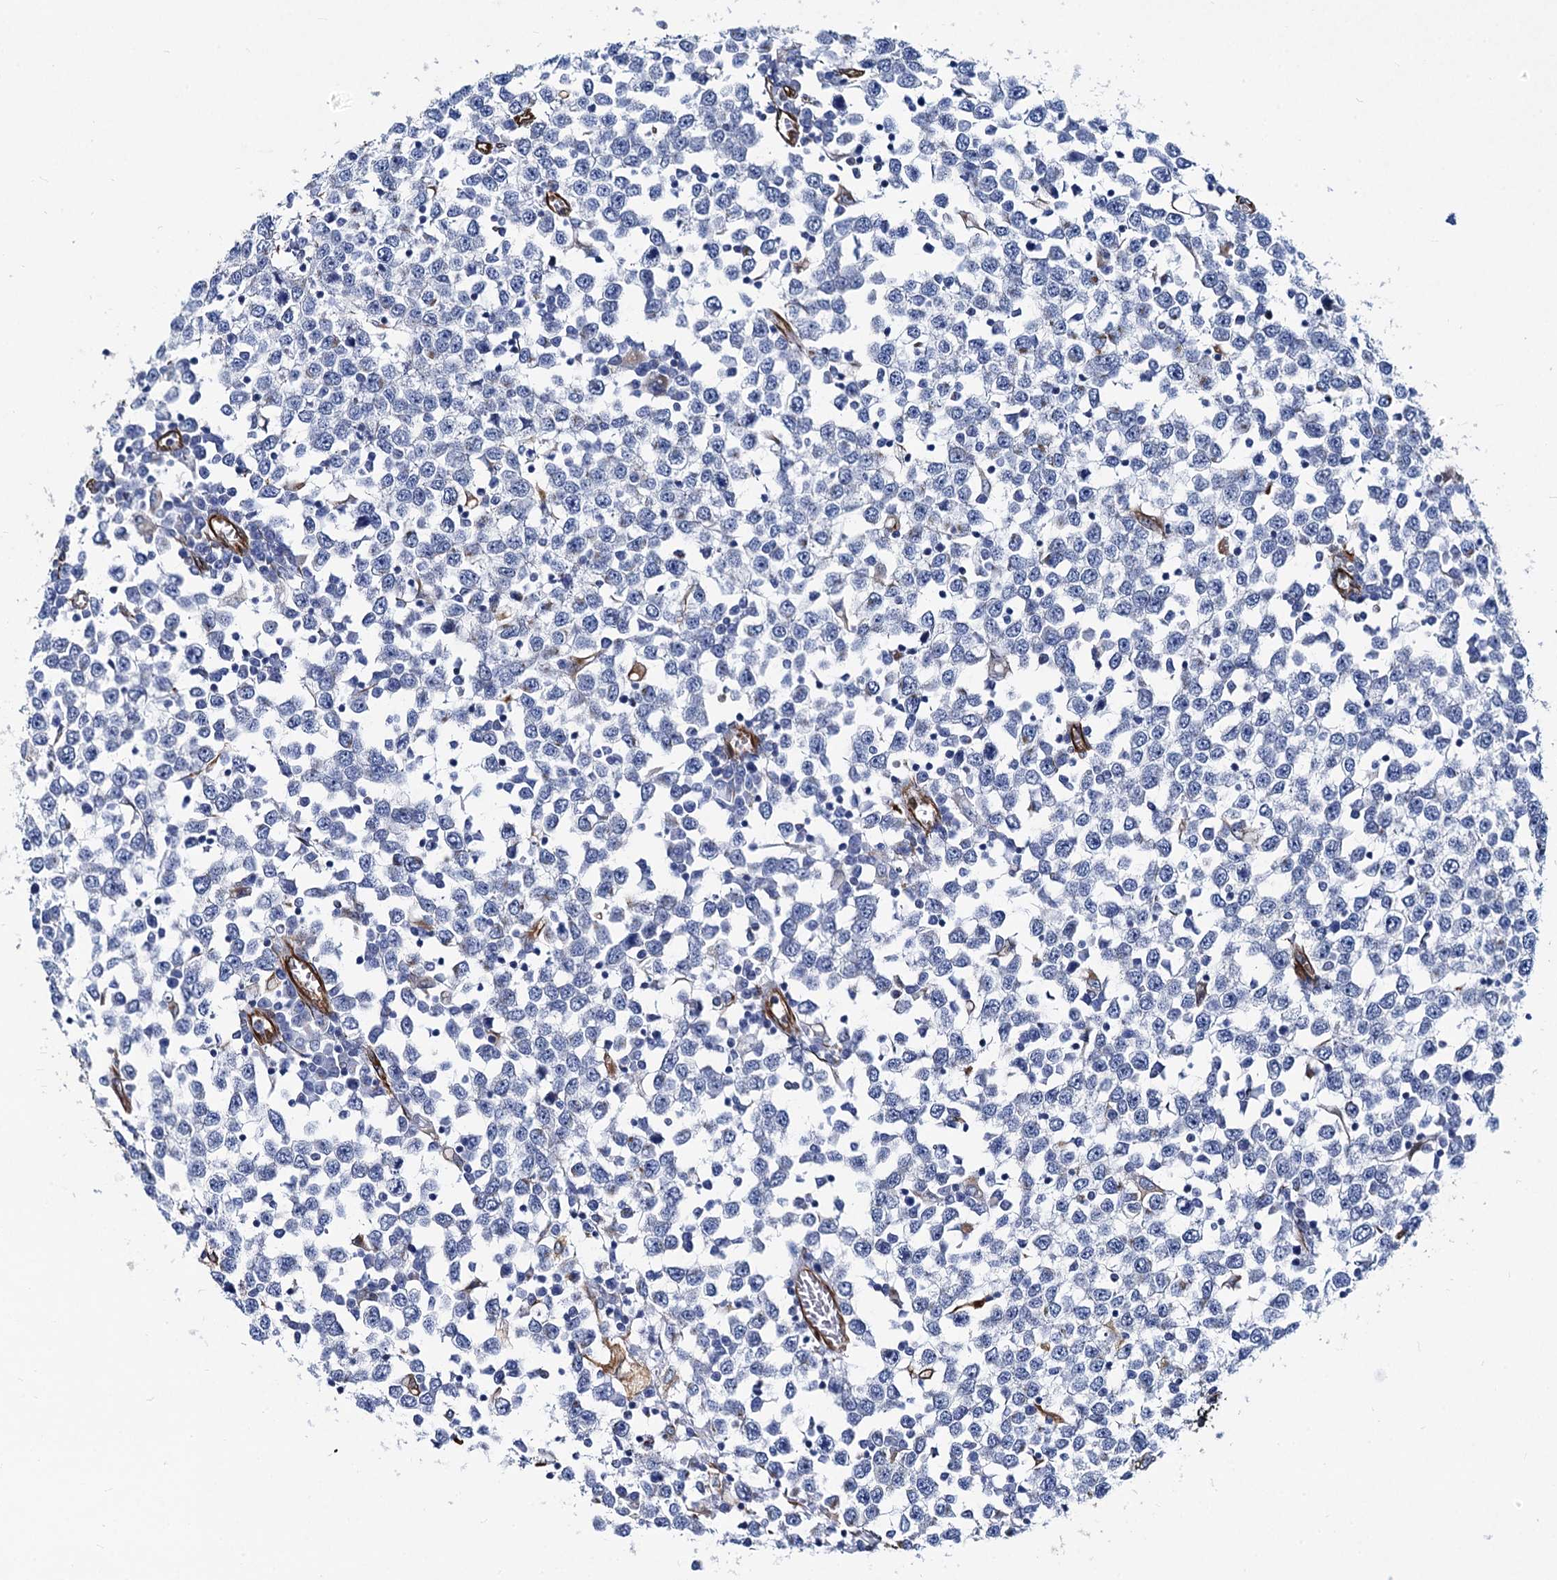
{"staining": {"intensity": "negative", "quantity": "none", "location": "none"}, "tissue": "testis cancer", "cell_type": "Tumor cells", "image_type": "cancer", "snomed": [{"axis": "morphology", "description": "Seminoma, NOS"}, {"axis": "topography", "description": "Testis"}], "caption": "High power microscopy image of an immunohistochemistry micrograph of testis seminoma, revealing no significant positivity in tumor cells.", "gene": "PGM2", "patient": {"sex": "male", "age": 65}}